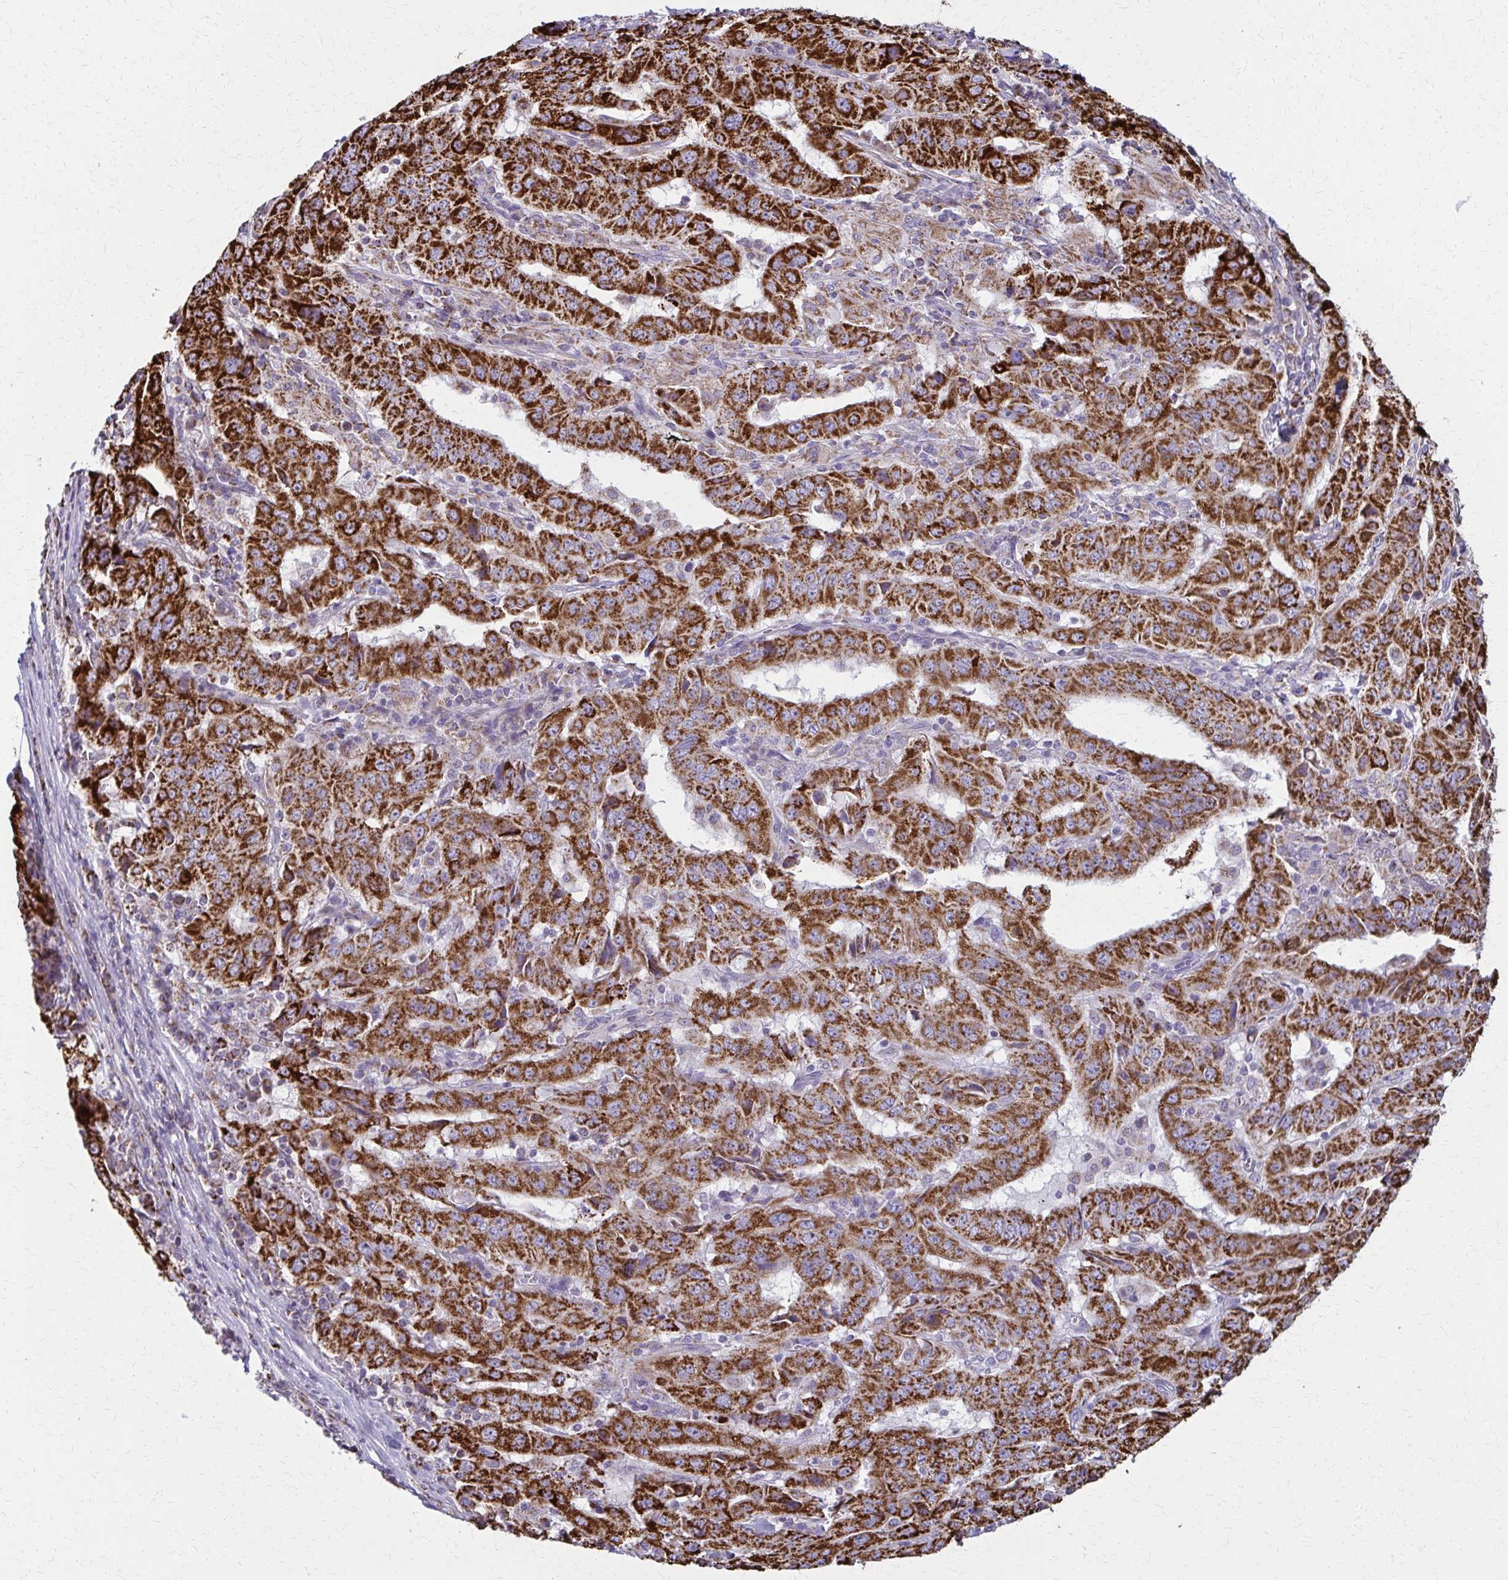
{"staining": {"intensity": "strong", "quantity": ">75%", "location": "cytoplasmic/membranous"}, "tissue": "pancreatic cancer", "cell_type": "Tumor cells", "image_type": "cancer", "snomed": [{"axis": "morphology", "description": "Adenocarcinoma, NOS"}, {"axis": "topography", "description": "Pancreas"}], "caption": "Pancreatic cancer stained with a brown dye displays strong cytoplasmic/membranous positive expression in about >75% of tumor cells.", "gene": "TVP23A", "patient": {"sex": "male", "age": 63}}